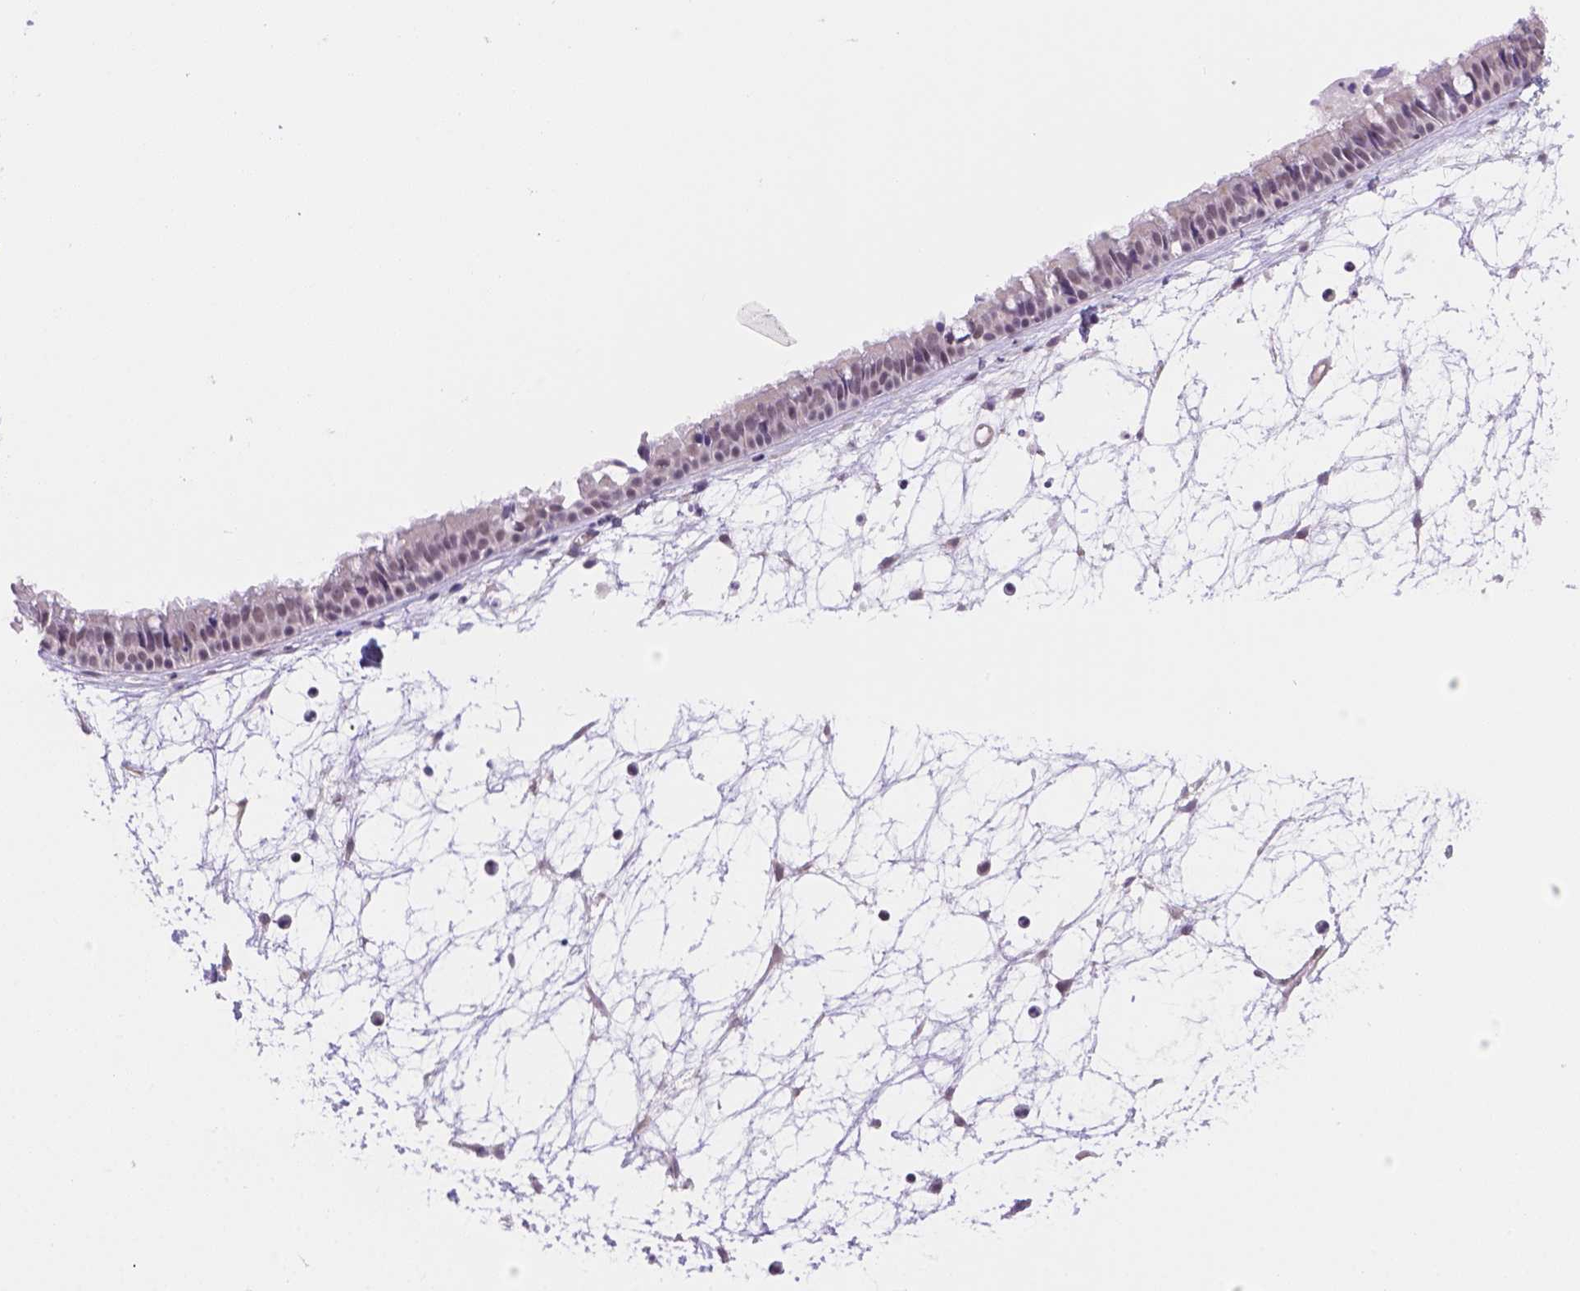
{"staining": {"intensity": "weak", "quantity": "25%-75%", "location": "cytoplasmic/membranous"}, "tissue": "nasopharynx", "cell_type": "Respiratory epithelial cells", "image_type": "normal", "snomed": [{"axis": "morphology", "description": "Normal tissue, NOS"}, {"axis": "topography", "description": "Nasopharynx"}], "caption": "This is an image of immunohistochemistry (IHC) staining of unremarkable nasopharynx, which shows weak expression in the cytoplasmic/membranous of respiratory epithelial cells.", "gene": "NXPE2", "patient": {"sex": "male", "age": 31}}